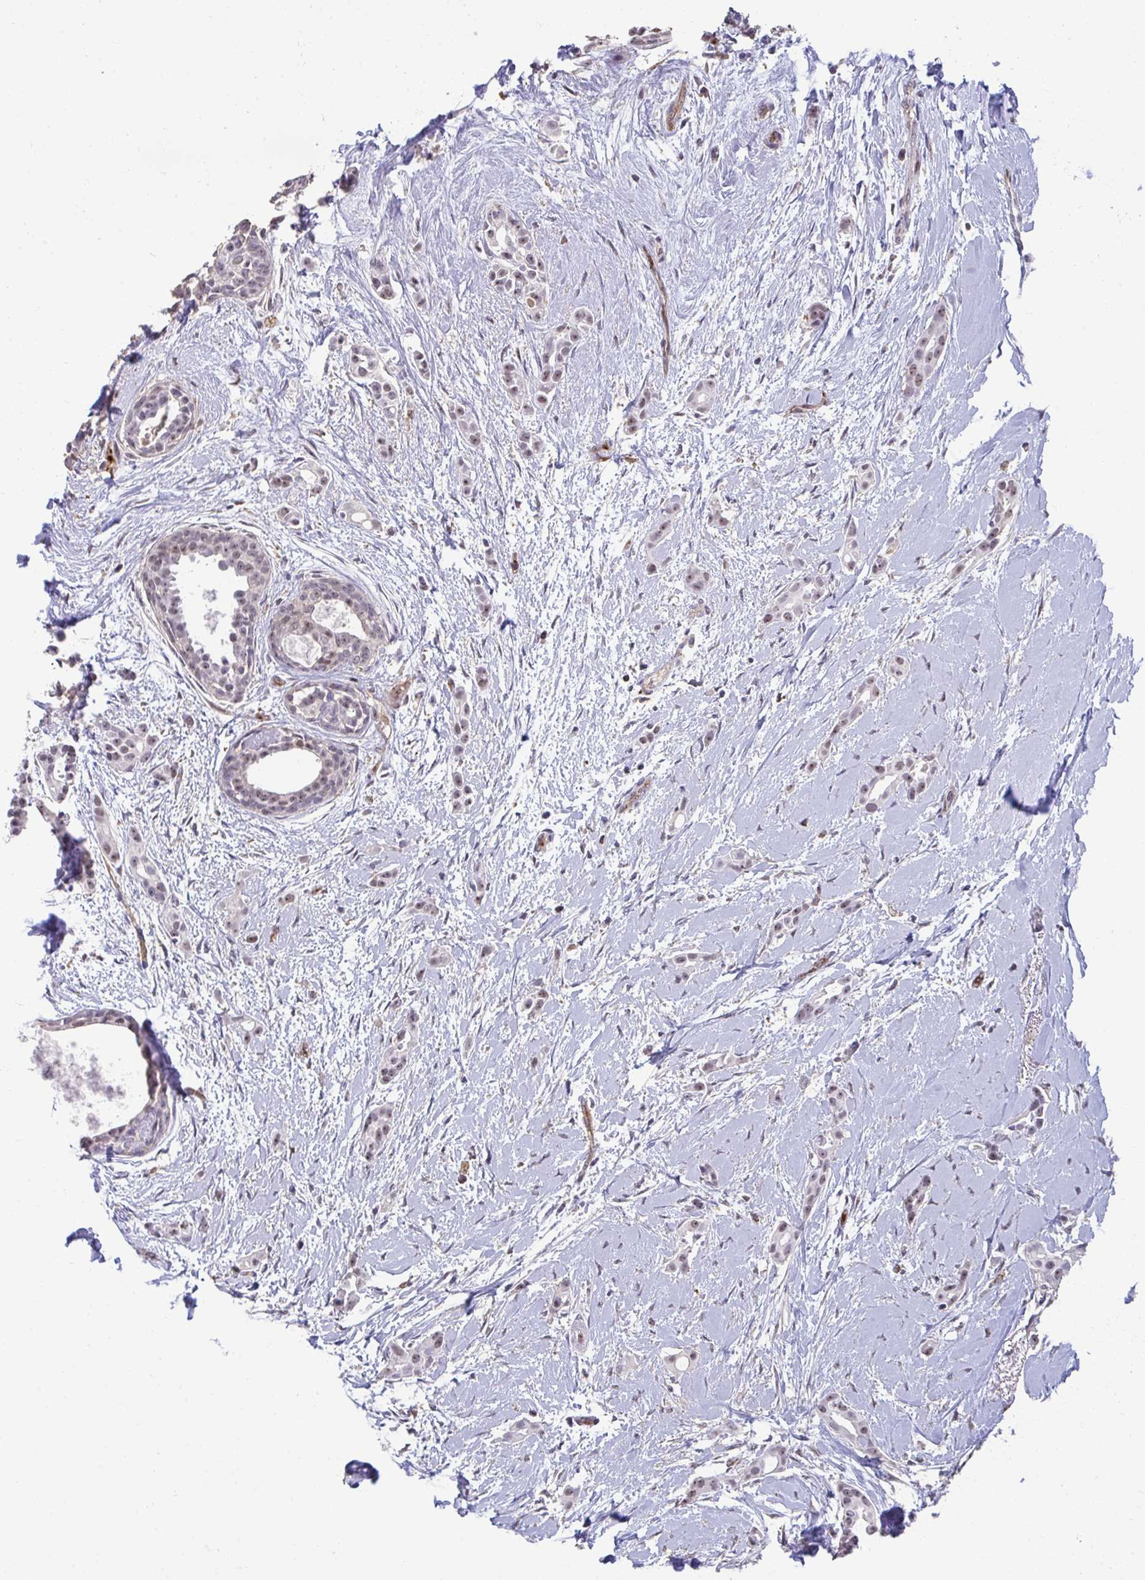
{"staining": {"intensity": "weak", "quantity": ">75%", "location": "nuclear"}, "tissue": "breast cancer", "cell_type": "Tumor cells", "image_type": "cancer", "snomed": [{"axis": "morphology", "description": "Duct carcinoma"}, {"axis": "topography", "description": "Breast"}], "caption": "Tumor cells demonstrate weak nuclear expression in approximately >75% of cells in breast cancer (infiltrating ductal carcinoma). Using DAB (3,3'-diaminobenzidine) (brown) and hematoxylin (blue) stains, captured at high magnification using brightfield microscopy.", "gene": "SENP3", "patient": {"sex": "female", "age": 64}}